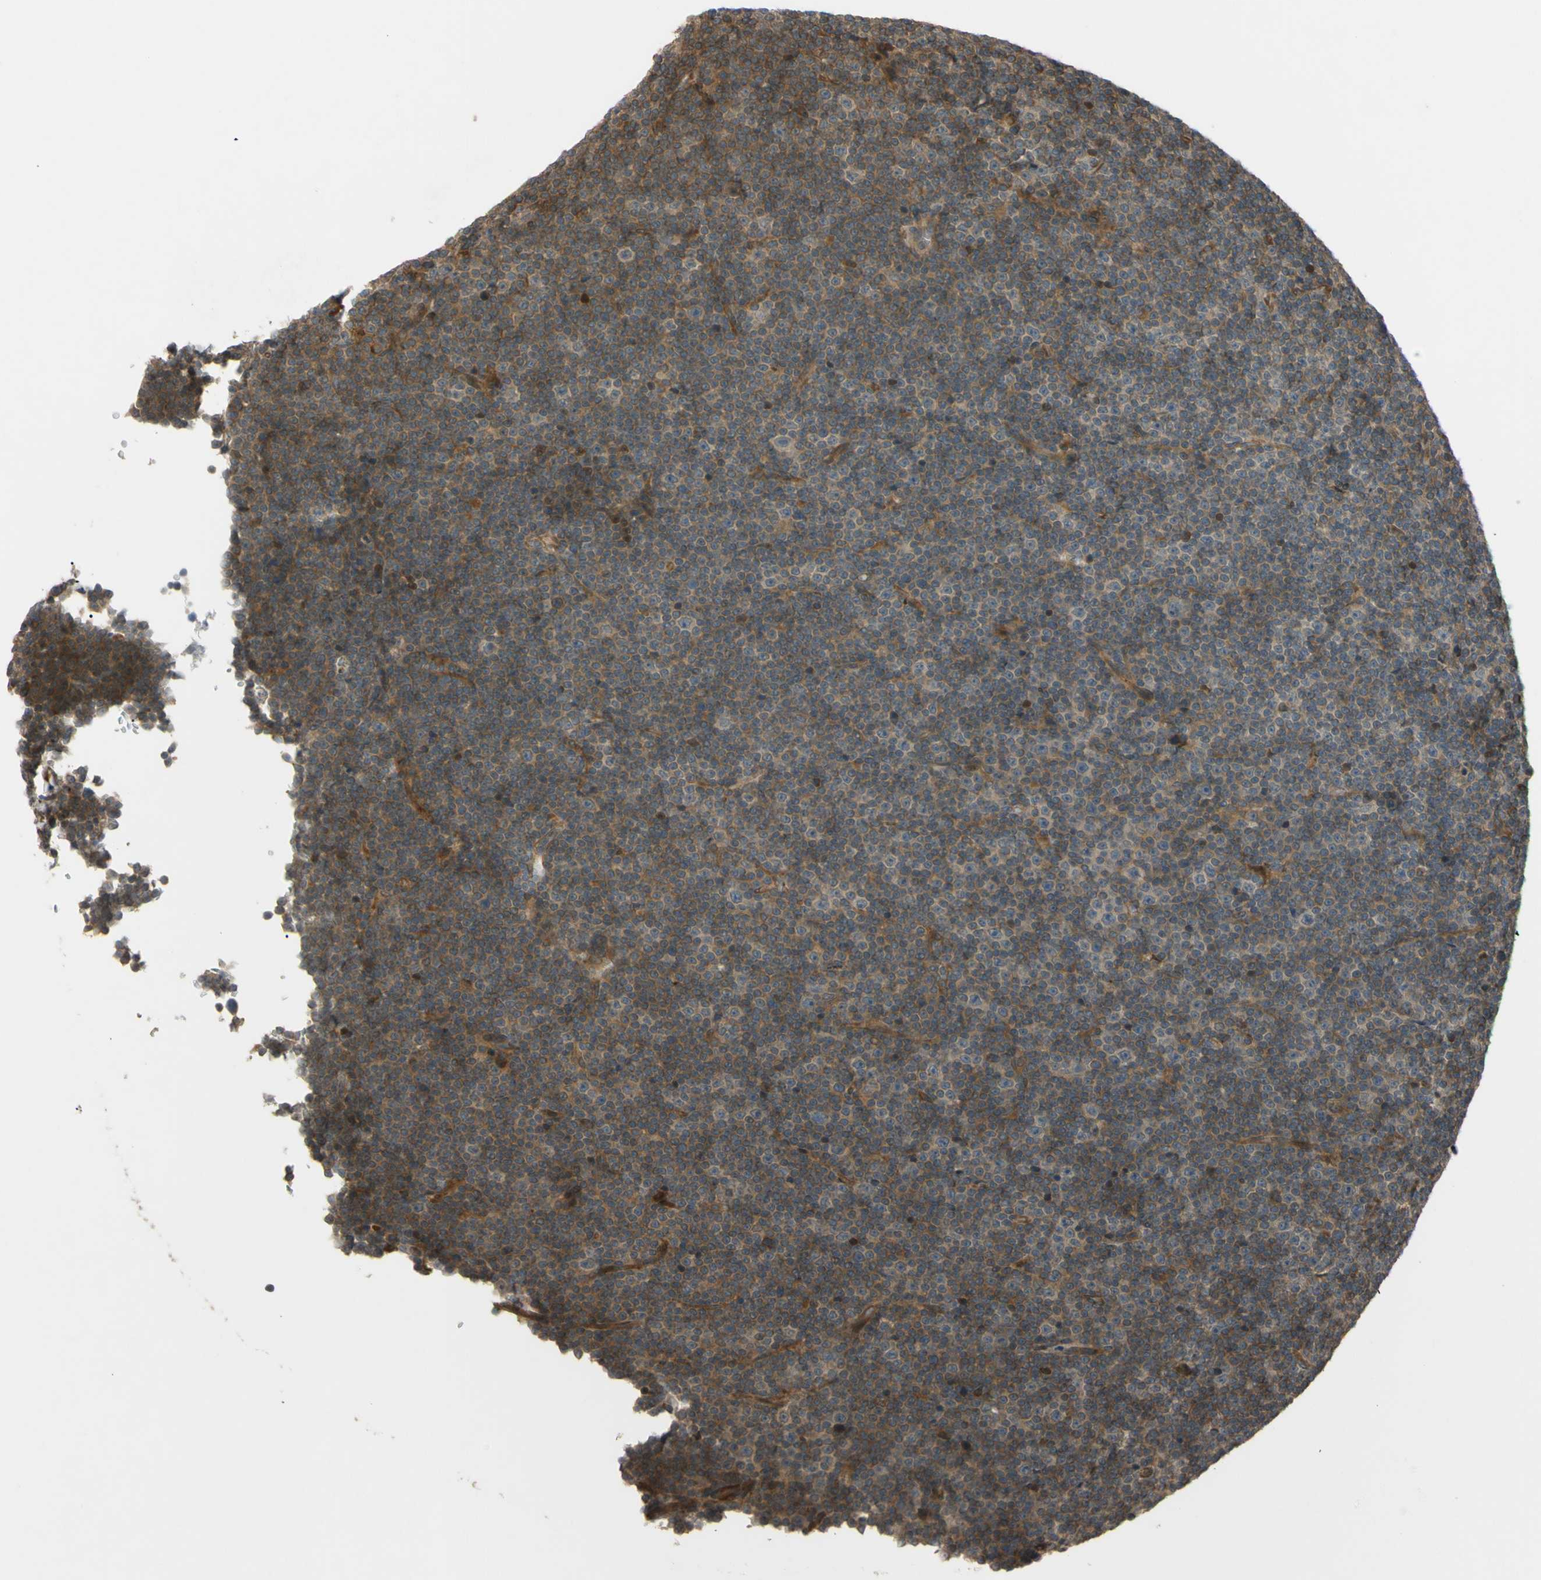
{"staining": {"intensity": "weak", "quantity": ">75%", "location": "cytoplasmic/membranous"}, "tissue": "lymphoma", "cell_type": "Tumor cells", "image_type": "cancer", "snomed": [{"axis": "morphology", "description": "Malignant lymphoma, non-Hodgkin's type, Low grade"}, {"axis": "topography", "description": "Lymph node"}], "caption": "About >75% of tumor cells in human lymphoma display weak cytoplasmic/membranous protein staining as visualized by brown immunohistochemical staining.", "gene": "FLII", "patient": {"sex": "female", "age": 67}}